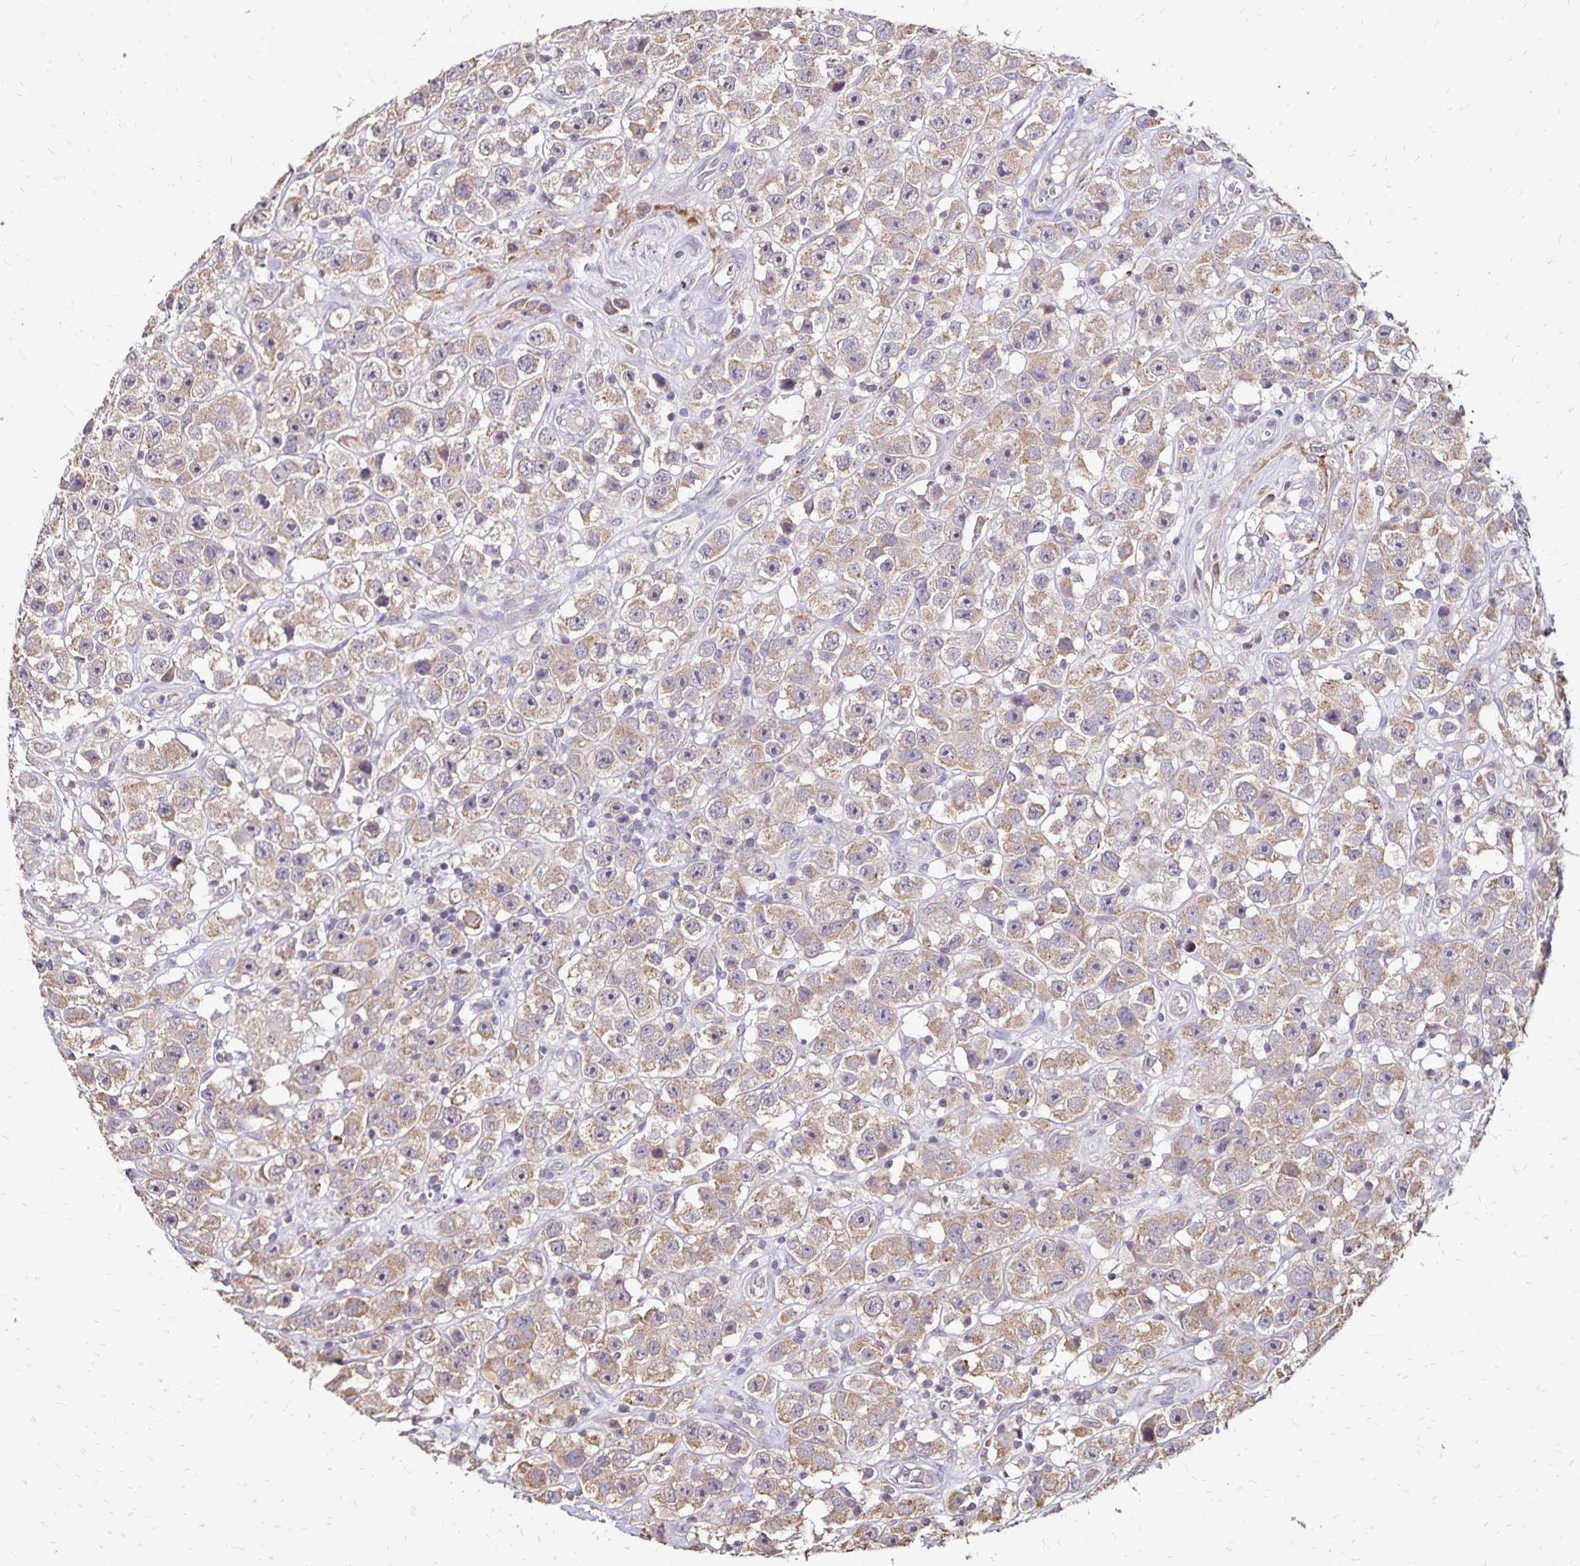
{"staining": {"intensity": "weak", "quantity": ">75%", "location": "cytoplasmic/membranous"}, "tissue": "testis cancer", "cell_type": "Tumor cells", "image_type": "cancer", "snomed": [{"axis": "morphology", "description": "Seminoma, NOS"}, {"axis": "topography", "description": "Testis"}], "caption": "An immunohistochemistry image of neoplastic tissue is shown. Protein staining in brown labels weak cytoplasmic/membranous positivity in testis cancer (seminoma) within tumor cells.", "gene": "EMC10", "patient": {"sex": "male", "age": 45}}